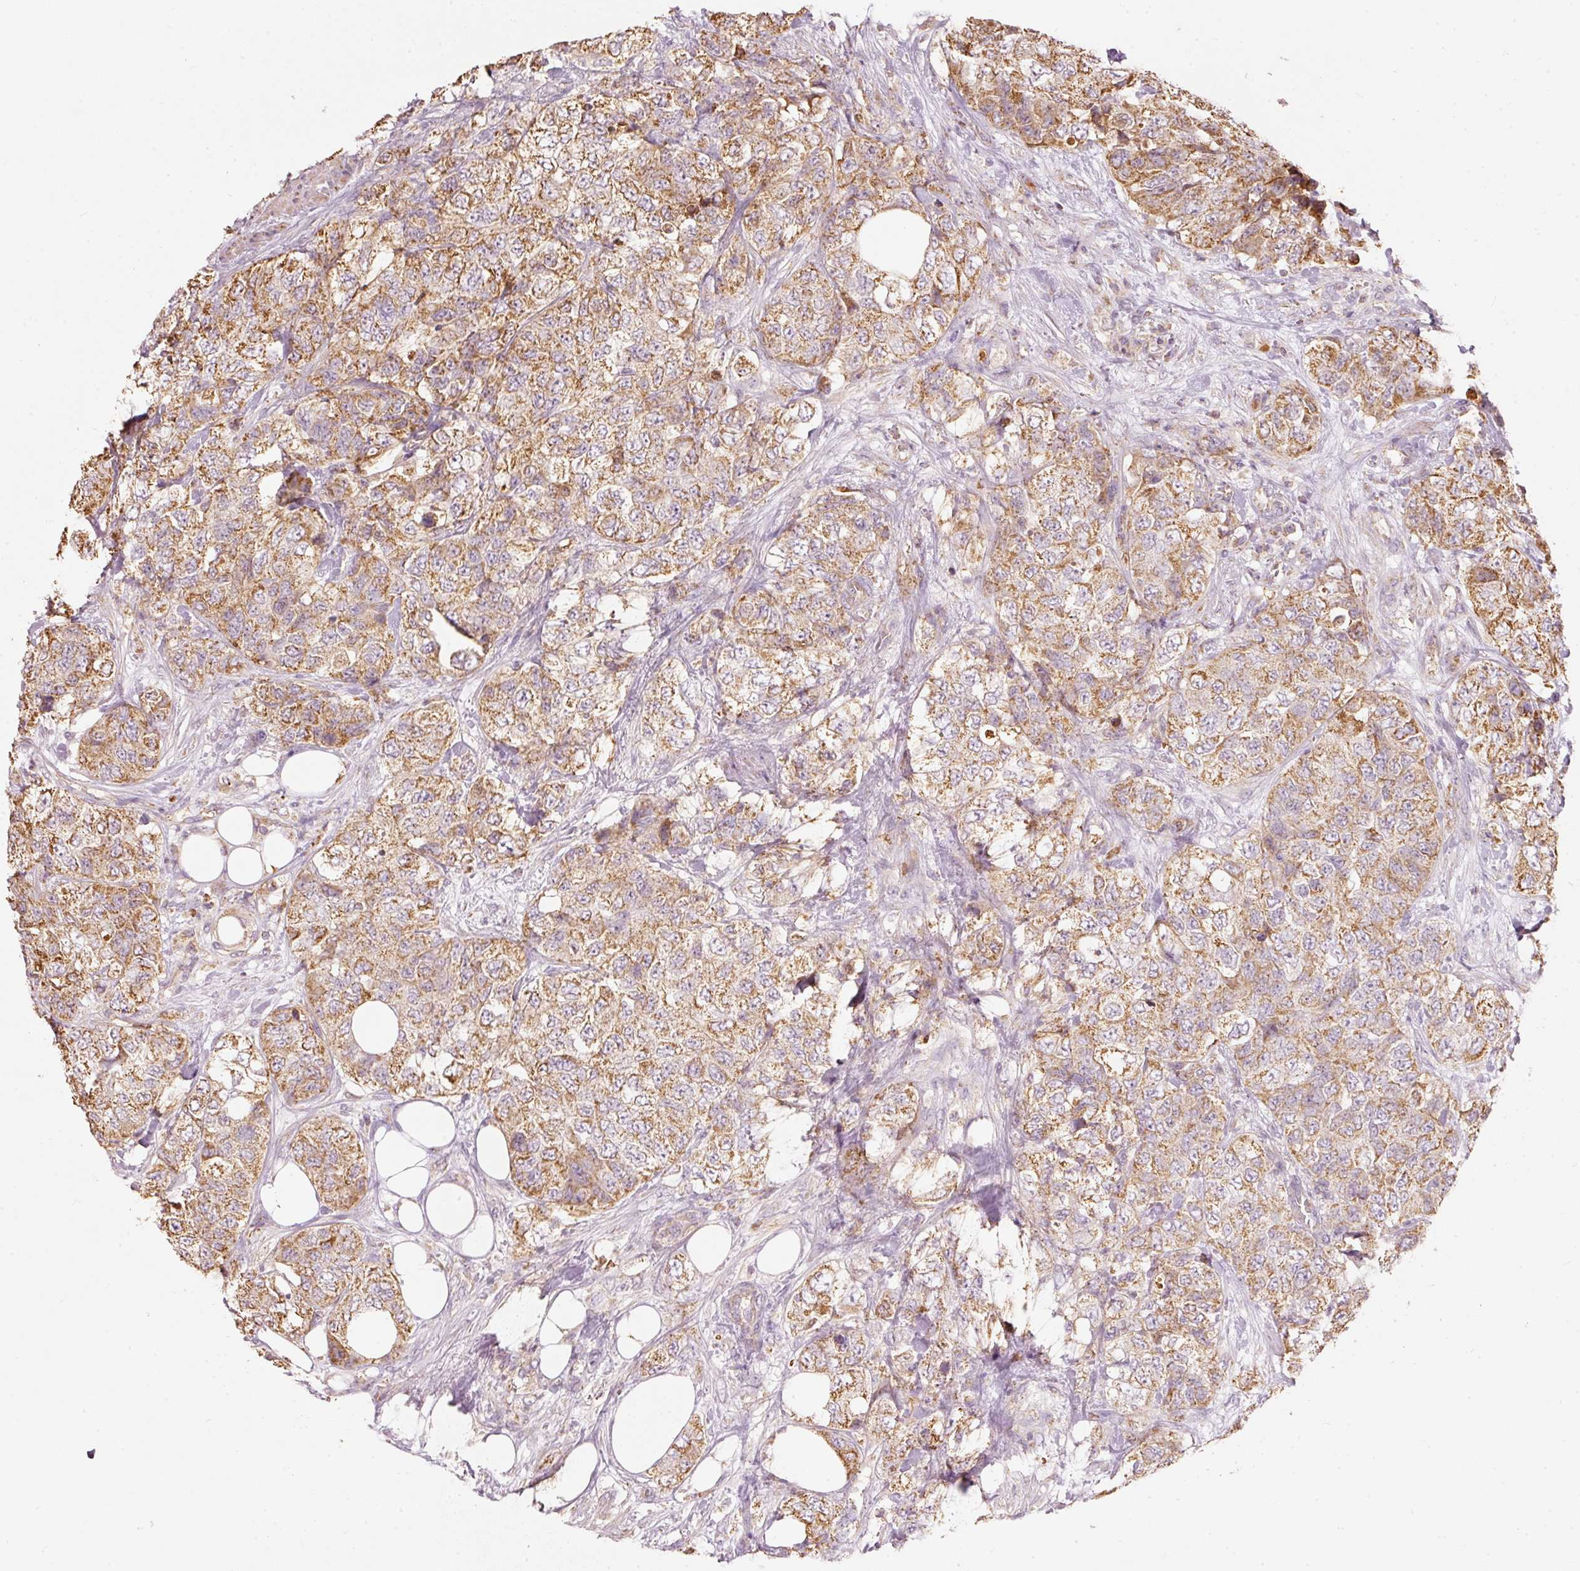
{"staining": {"intensity": "moderate", "quantity": ">75%", "location": "cytoplasmic/membranous"}, "tissue": "urothelial cancer", "cell_type": "Tumor cells", "image_type": "cancer", "snomed": [{"axis": "morphology", "description": "Urothelial carcinoma, High grade"}, {"axis": "topography", "description": "Urinary bladder"}], "caption": "A brown stain highlights moderate cytoplasmic/membranous expression of a protein in urothelial cancer tumor cells.", "gene": "PSENEN", "patient": {"sex": "female", "age": 78}}